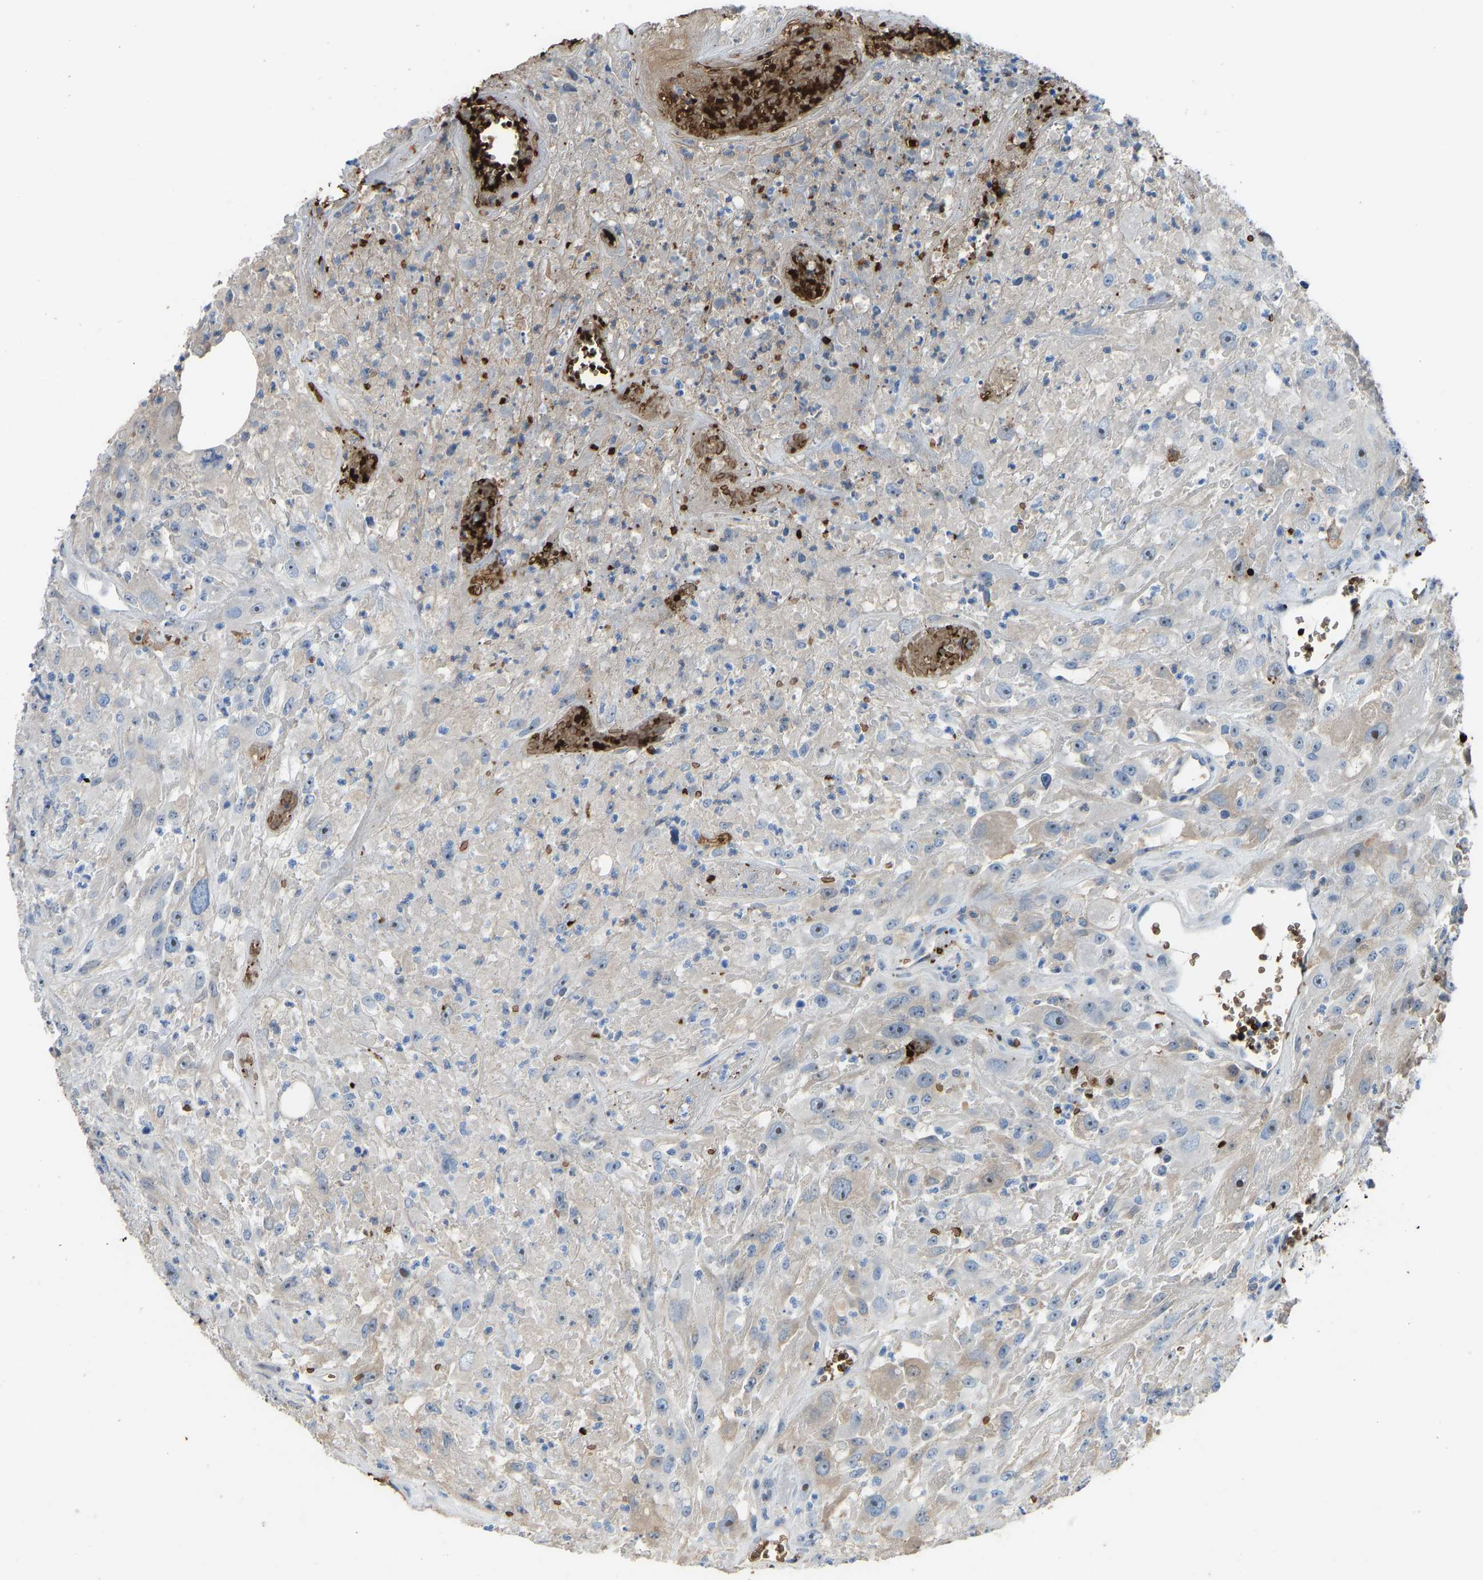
{"staining": {"intensity": "negative", "quantity": "none", "location": "none"}, "tissue": "urothelial cancer", "cell_type": "Tumor cells", "image_type": "cancer", "snomed": [{"axis": "morphology", "description": "Urothelial carcinoma, High grade"}, {"axis": "topography", "description": "Urinary bladder"}], "caption": "Immunohistochemical staining of human urothelial carcinoma (high-grade) reveals no significant staining in tumor cells. (DAB immunohistochemistry, high magnification).", "gene": "PIGS", "patient": {"sex": "male", "age": 46}}